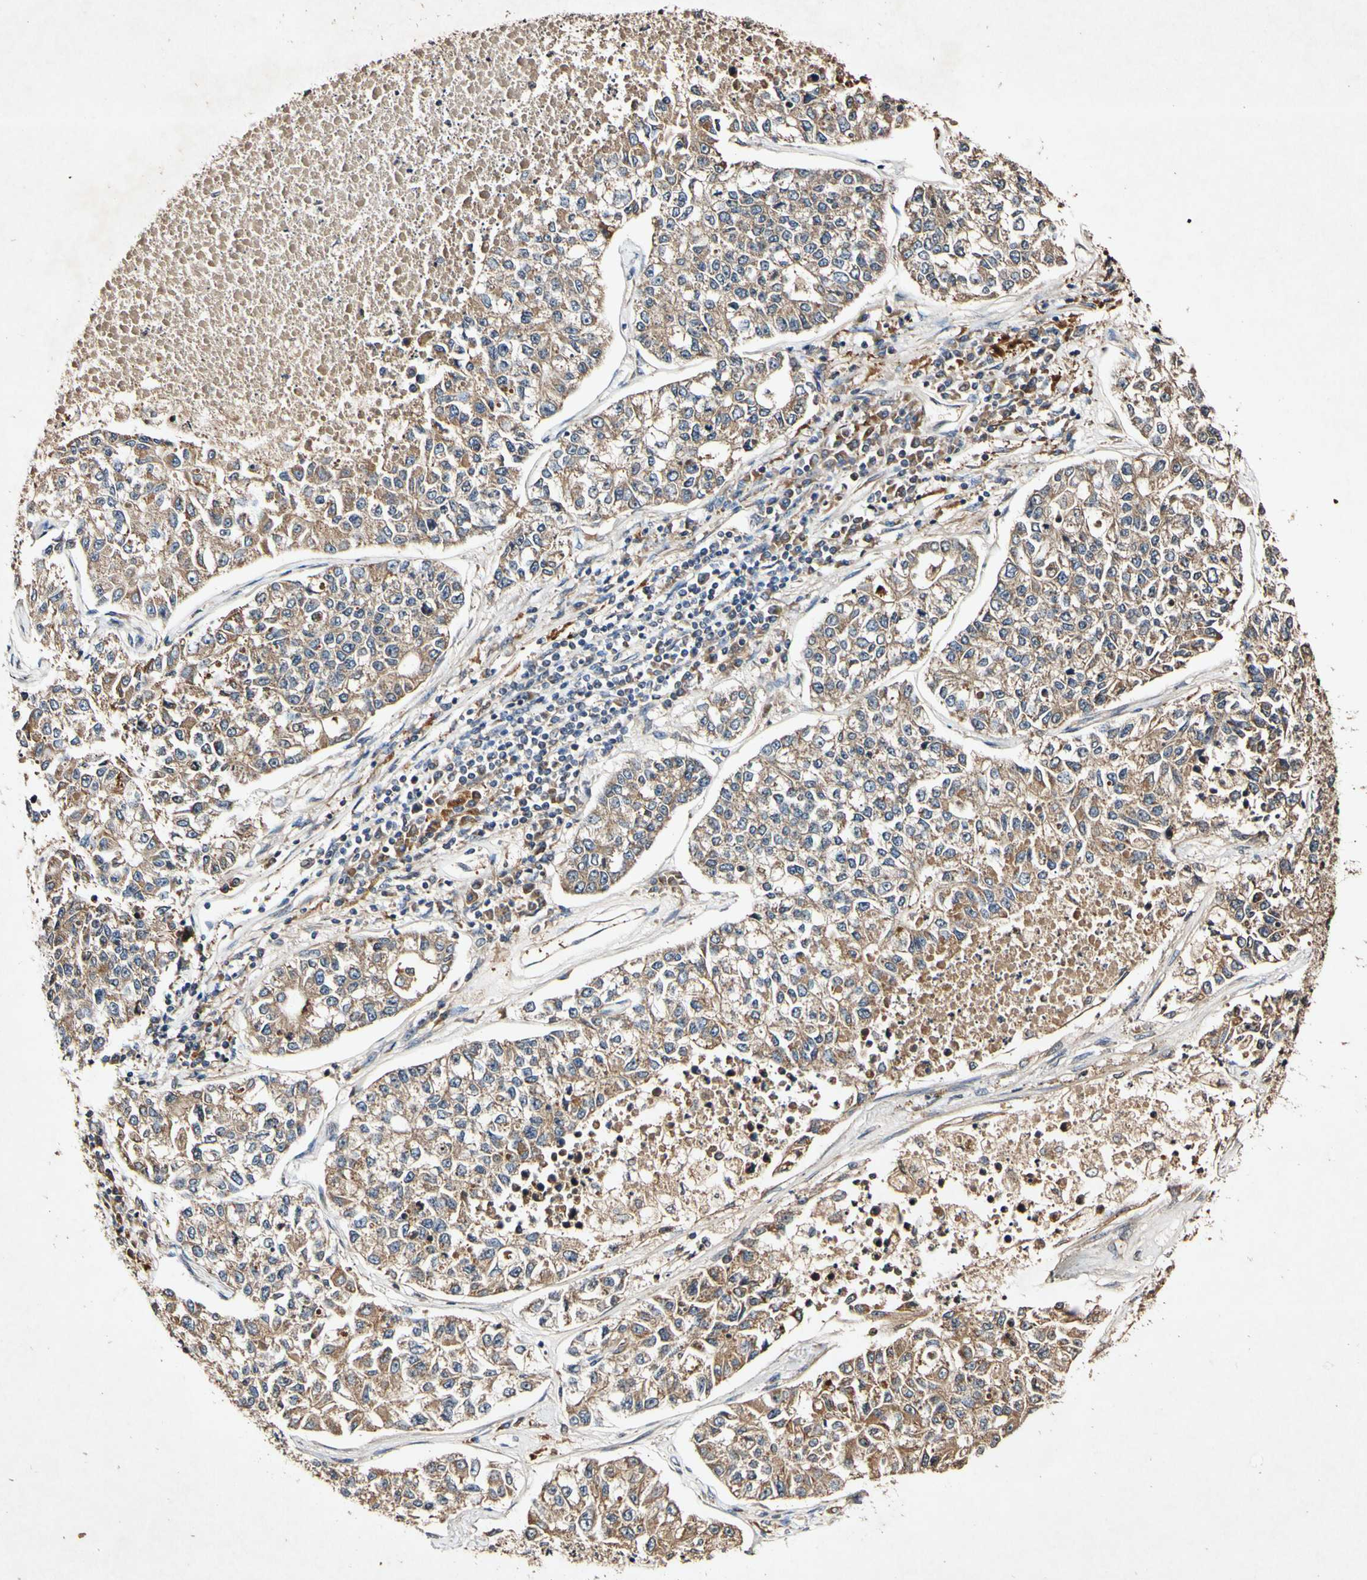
{"staining": {"intensity": "moderate", "quantity": ">75%", "location": "cytoplasmic/membranous"}, "tissue": "lung cancer", "cell_type": "Tumor cells", "image_type": "cancer", "snomed": [{"axis": "morphology", "description": "Adenocarcinoma, NOS"}, {"axis": "topography", "description": "Lung"}], "caption": "DAB immunohistochemical staining of lung cancer demonstrates moderate cytoplasmic/membranous protein positivity in about >75% of tumor cells. The staining was performed using DAB (3,3'-diaminobenzidine) to visualize the protein expression in brown, while the nuclei were stained in blue with hematoxylin (Magnification: 20x).", "gene": "PLAT", "patient": {"sex": "male", "age": 49}}